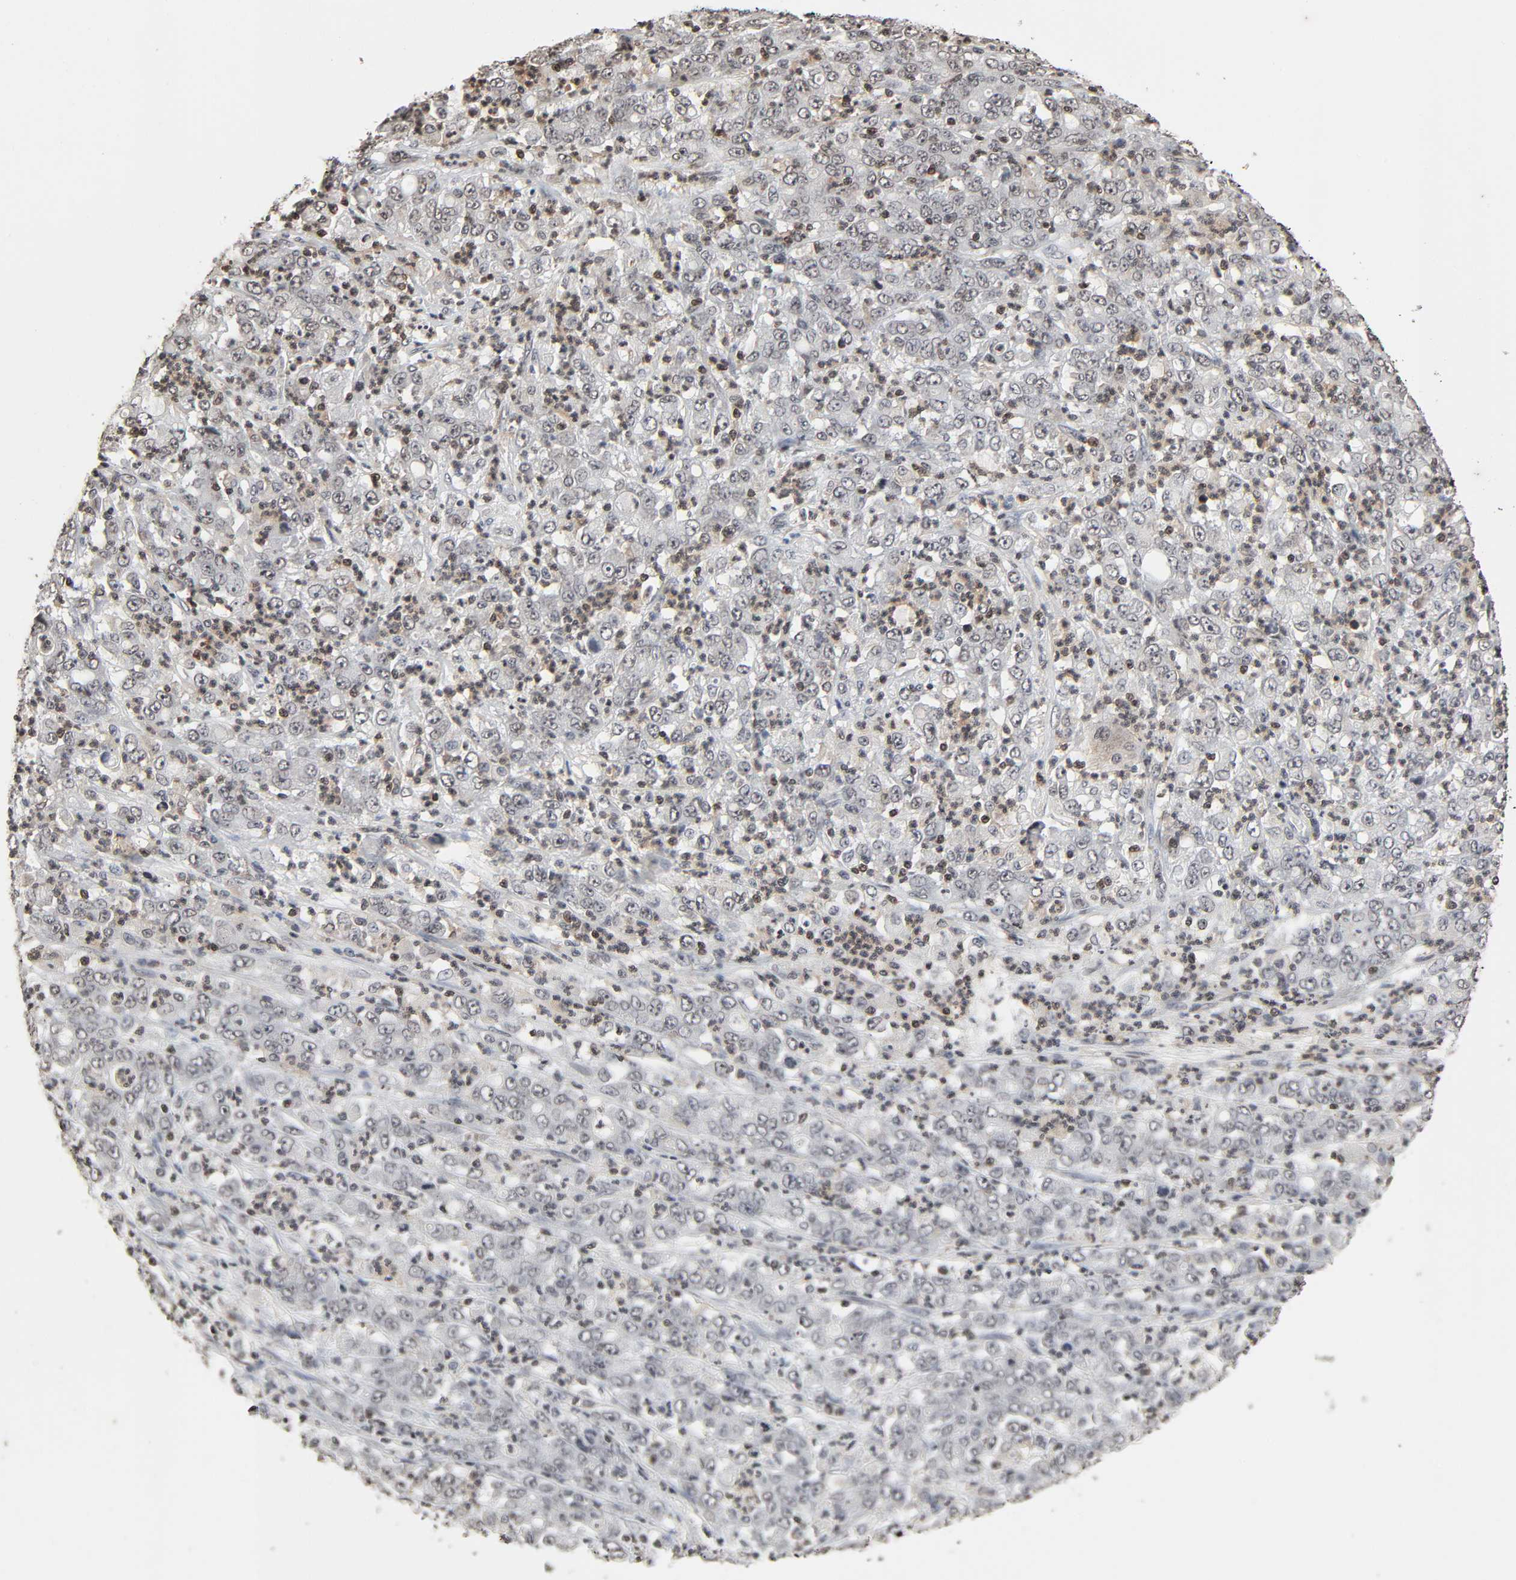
{"staining": {"intensity": "negative", "quantity": "none", "location": "none"}, "tissue": "stomach cancer", "cell_type": "Tumor cells", "image_type": "cancer", "snomed": [{"axis": "morphology", "description": "Adenocarcinoma, NOS"}, {"axis": "topography", "description": "Stomach, lower"}], "caption": "Immunohistochemical staining of stomach cancer (adenocarcinoma) reveals no significant staining in tumor cells.", "gene": "STK4", "patient": {"sex": "female", "age": 71}}